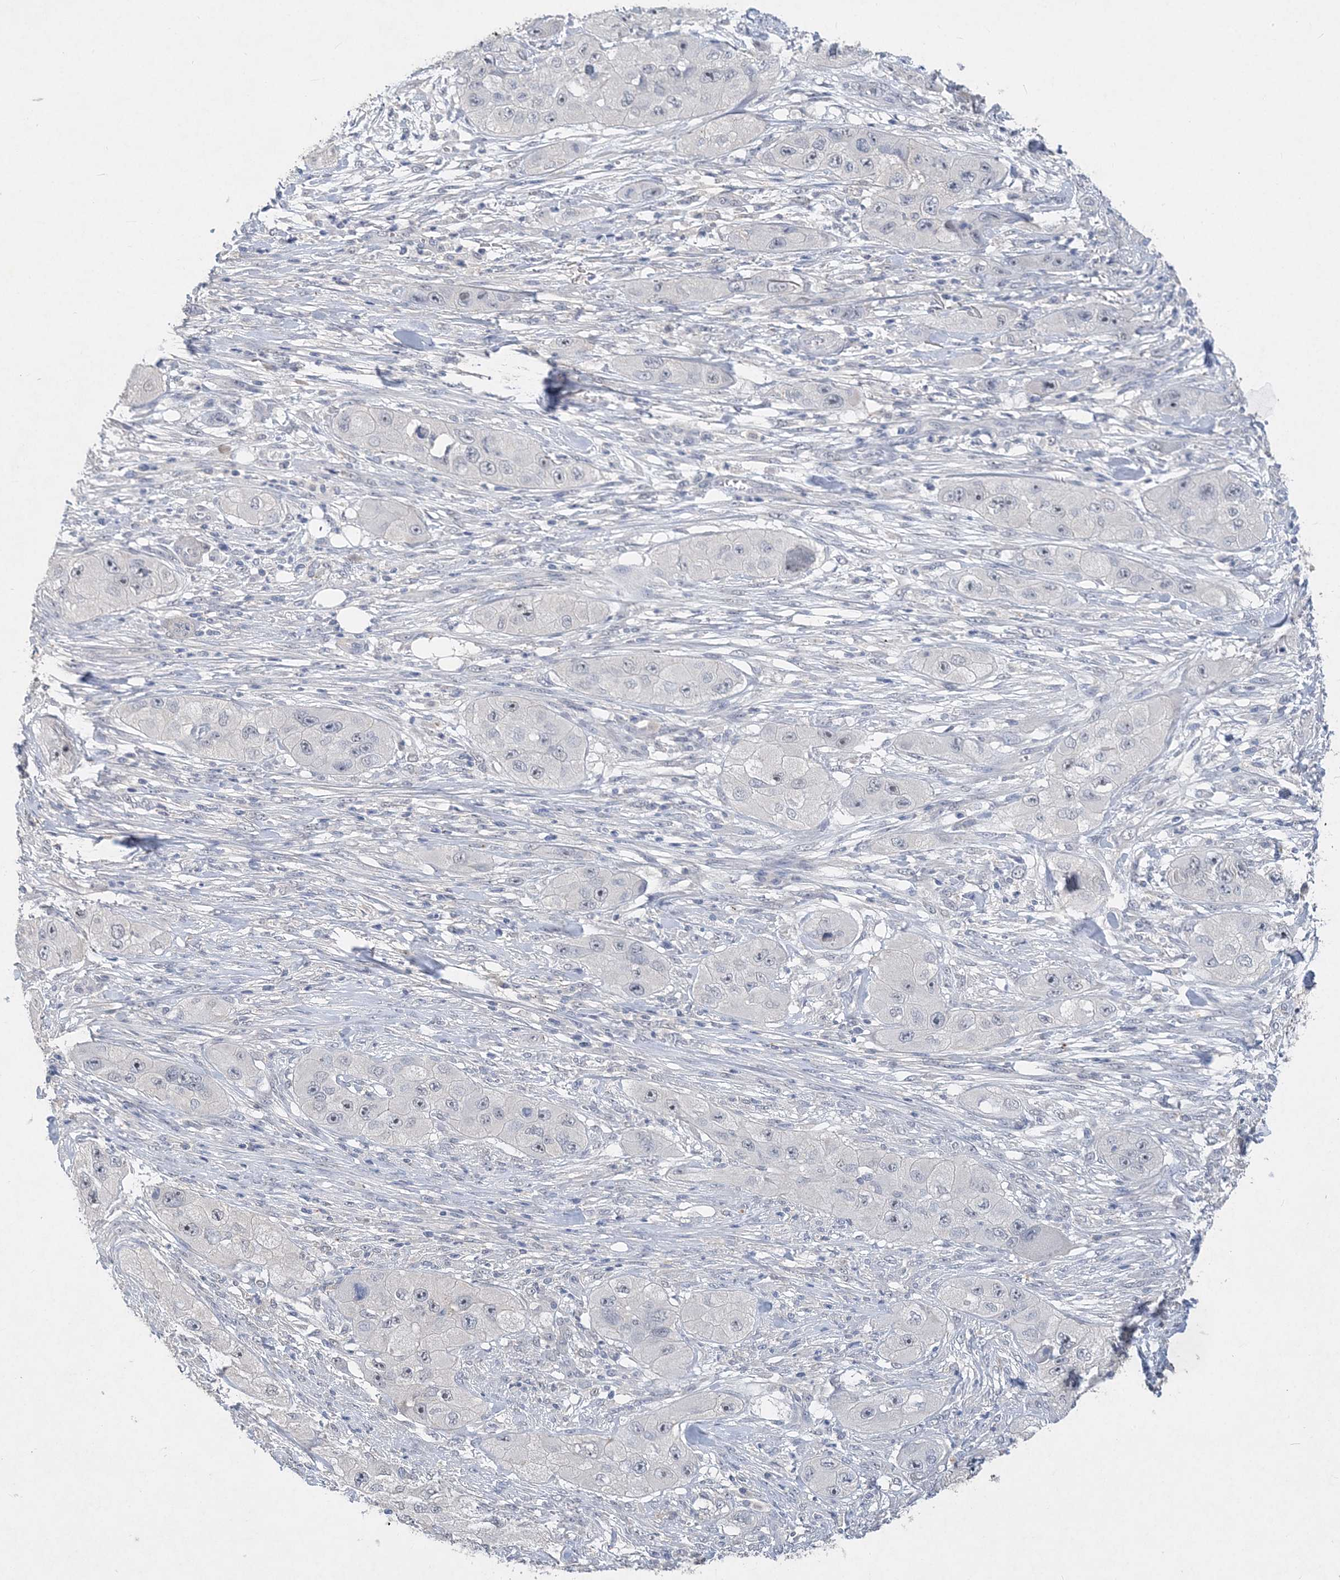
{"staining": {"intensity": "negative", "quantity": "none", "location": "none"}, "tissue": "skin cancer", "cell_type": "Tumor cells", "image_type": "cancer", "snomed": [{"axis": "morphology", "description": "Squamous cell carcinoma, NOS"}, {"axis": "topography", "description": "Skin"}, {"axis": "topography", "description": "Subcutis"}], "caption": "Human skin cancer (squamous cell carcinoma) stained for a protein using immunohistochemistry reveals no staining in tumor cells.", "gene": "C11orf58", "patient": {"sex": "male", "age": 73}}